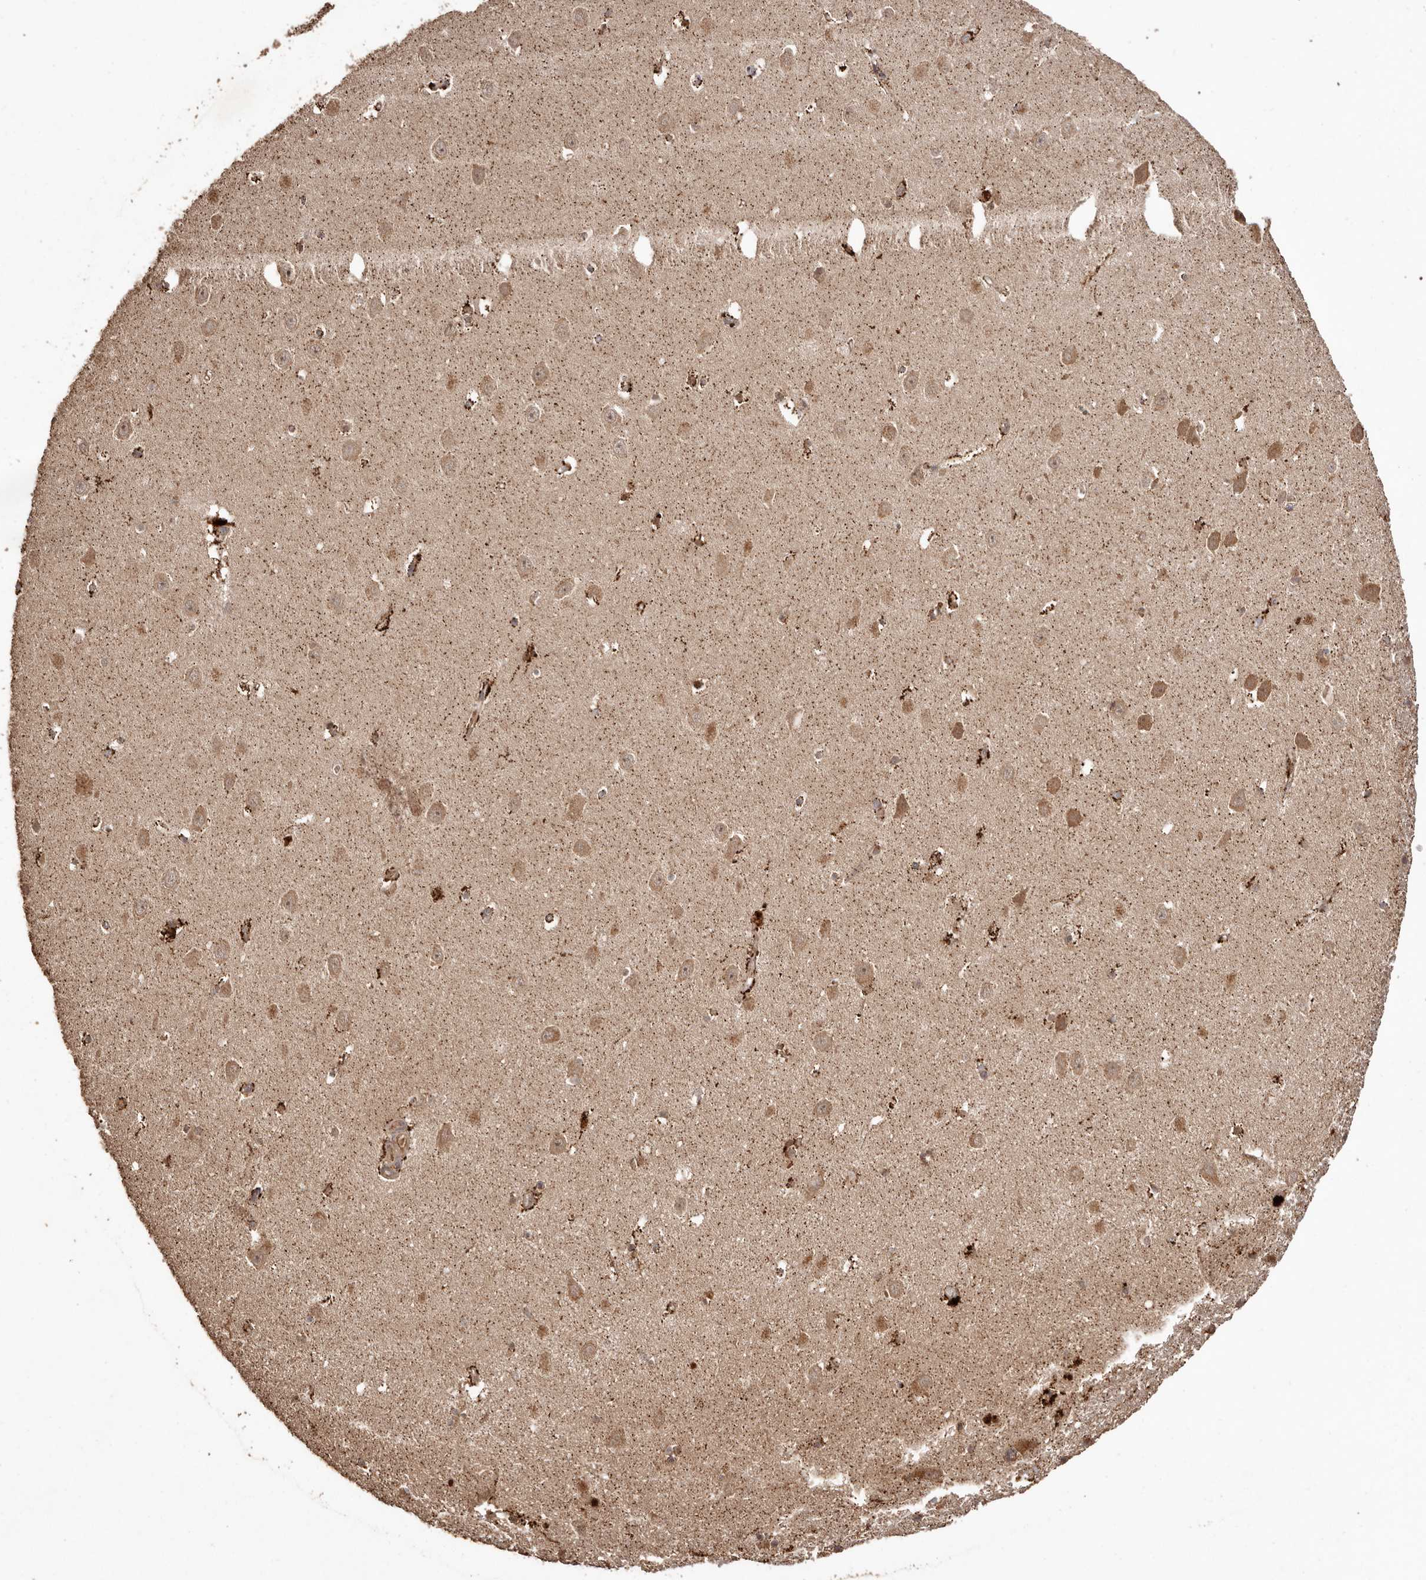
{"staining": {"intensity": "moderate", "quantity": "25%-75%", "location": "cytoplasmic/membranous"}, "tissue": "hippocampus", "cell_type": "Glial cells", "image_type": "normal", "snomed": [{"axis": "morphology", "description": "Normal tissue, NOS"}, {"axis": "topography", "description": "Hippocampus"}], "caption": "A micrograph of hippocampus stained for a protein shows moderate cytoplasmic/membranous brown staining in glial cells.", "gene": "RWDD1", "patient": {"sex": "female", "age": 64}}